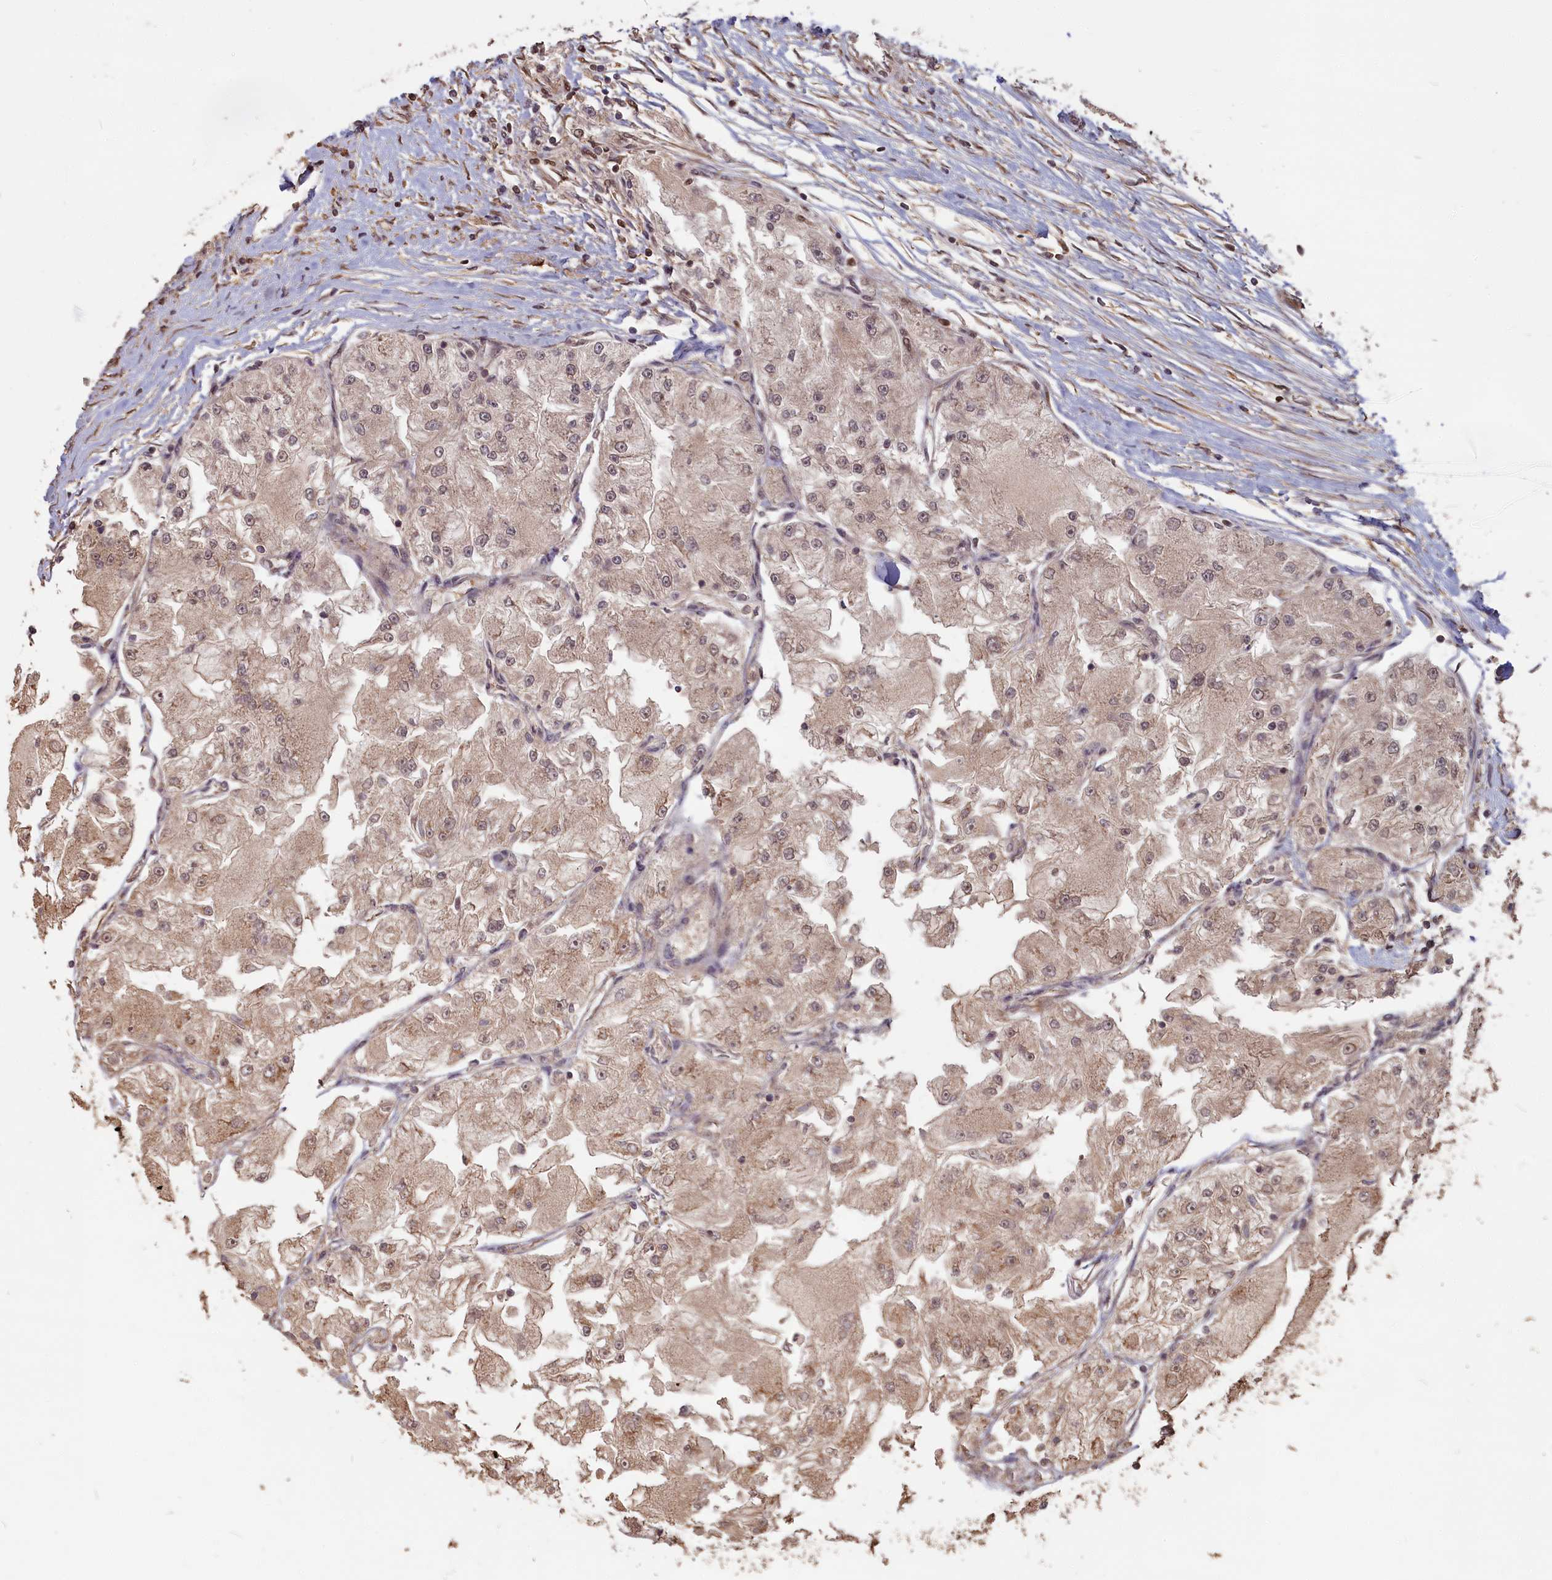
{"staining": {"intensity": "weak", "quantity": ">75%", "location": "cytoplasmic/membranous,nuclear"}, "tissue": "renal cancer", "cell_type": "Tumor cells", "image_type": "cancer", "snomed": [{"axis": "morphology", "description": "Adenocarcinoma, NOS"}, {"axis": "topography", "description": "Kidney"}], "caption": "Immunohistochemistry staining of renal cancer, which displays low levels of weak cytoplasmic/membranous and nuclear positivity in approximately >75% of tumor cells indicating weak cytoplasmic/membranous and nuclear protein staining. The staining was performed using DAB (3,3'-diaminobenzidine) (brown) for protein detection and nuclei were counterstained in hematoxylin (blue).", "gene": "HIF3A", "patient": {"sex": "female", "age": 72}}